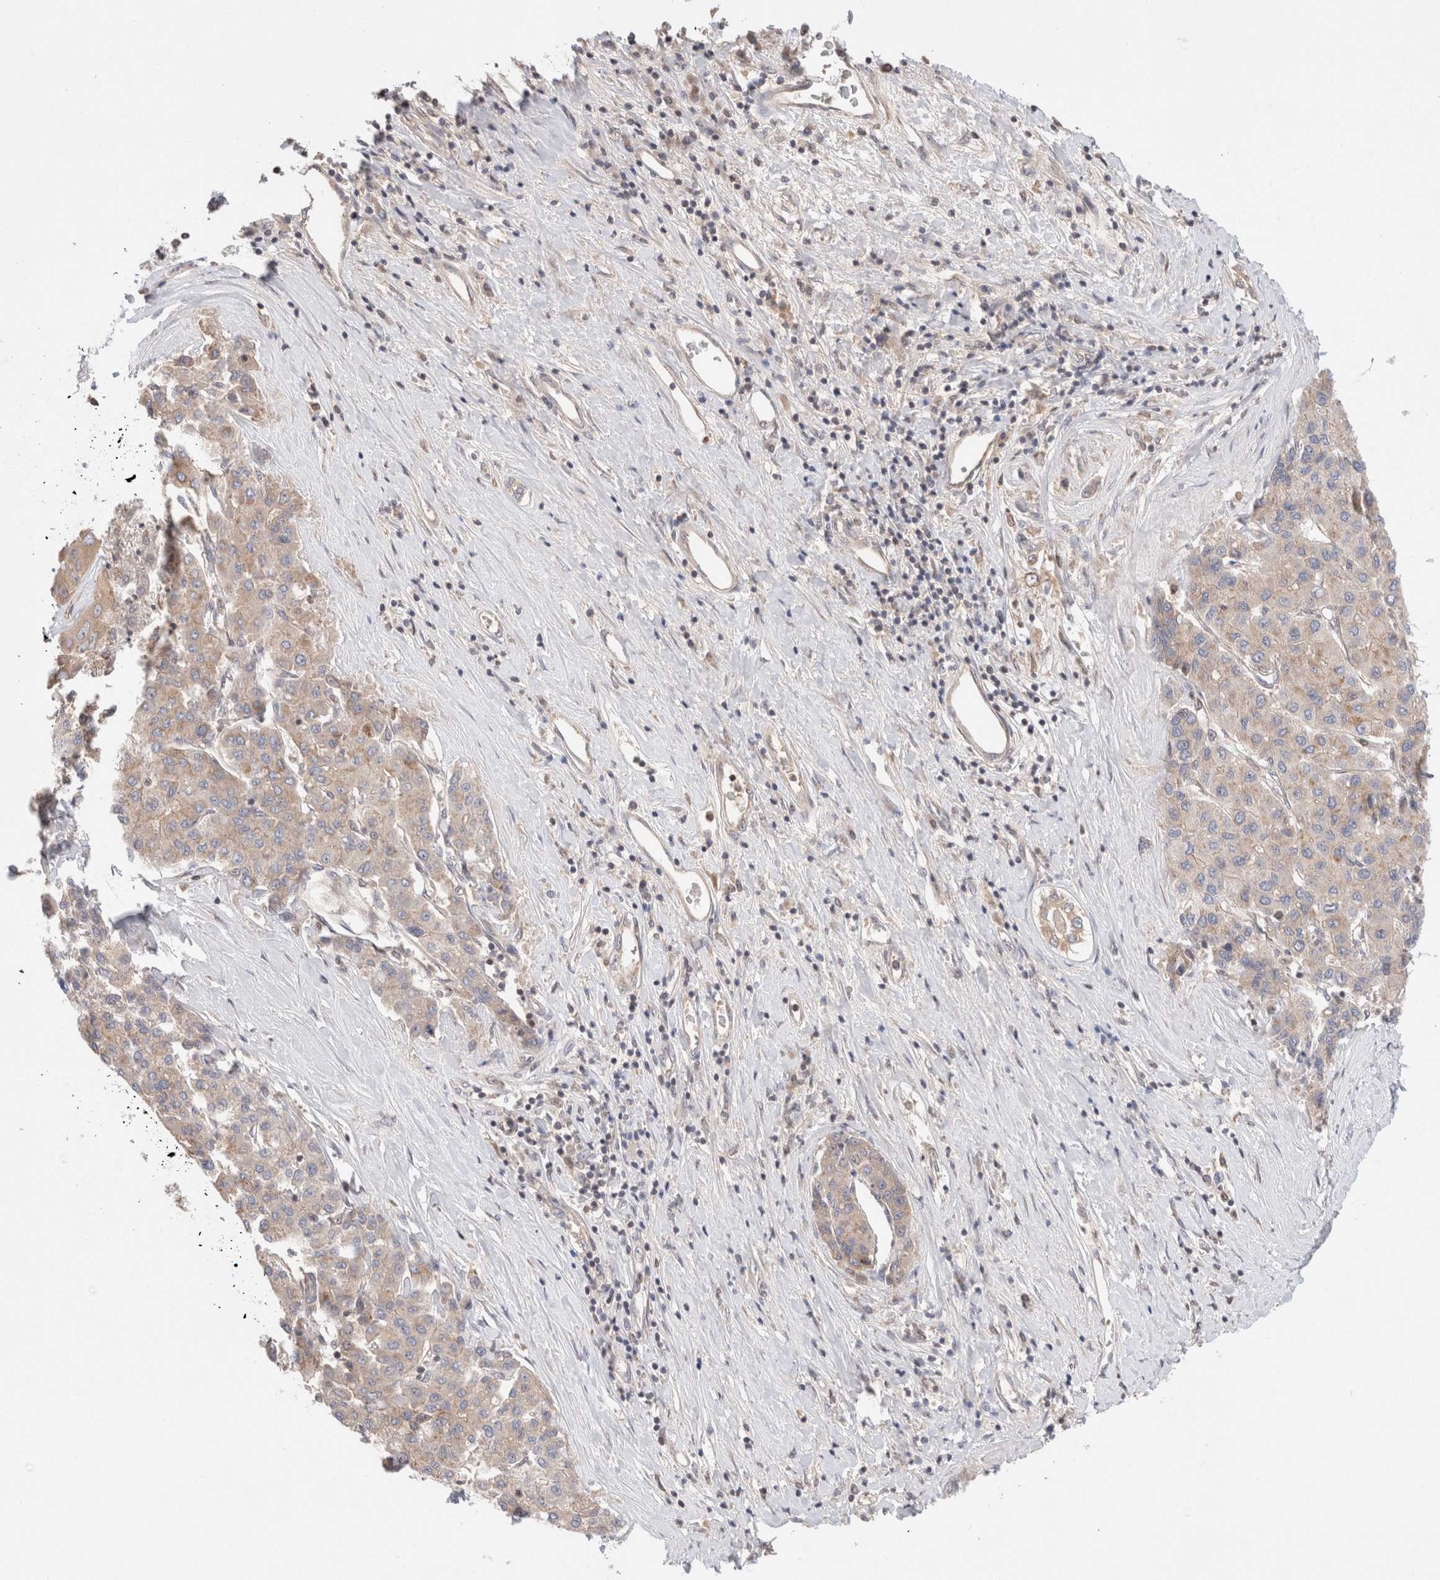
{"staining": {"intensity": "moderate", "quantity": "25%-75%", "location": "cytoplasmic/membranous"}, "tissue": "liver cancer", "cell_type": "Tumor cells", "image_type": "cancer", "snomed": [{"axis": "morphology", "description": "Carcinoma, Hepatocellular, NOS"}, {"axis": "topography", "description": "Liver"}], "caption": "An immunohistochemistry (IHC) image of tumor tissue is shown. Protein staining in brown highlights moderate cytoplasmic/membranous positivity in liver hepatocellular carcinoma within tumor cells.", "gene": "SIKE1", "patient": {"sex": "male", "age": 65}}